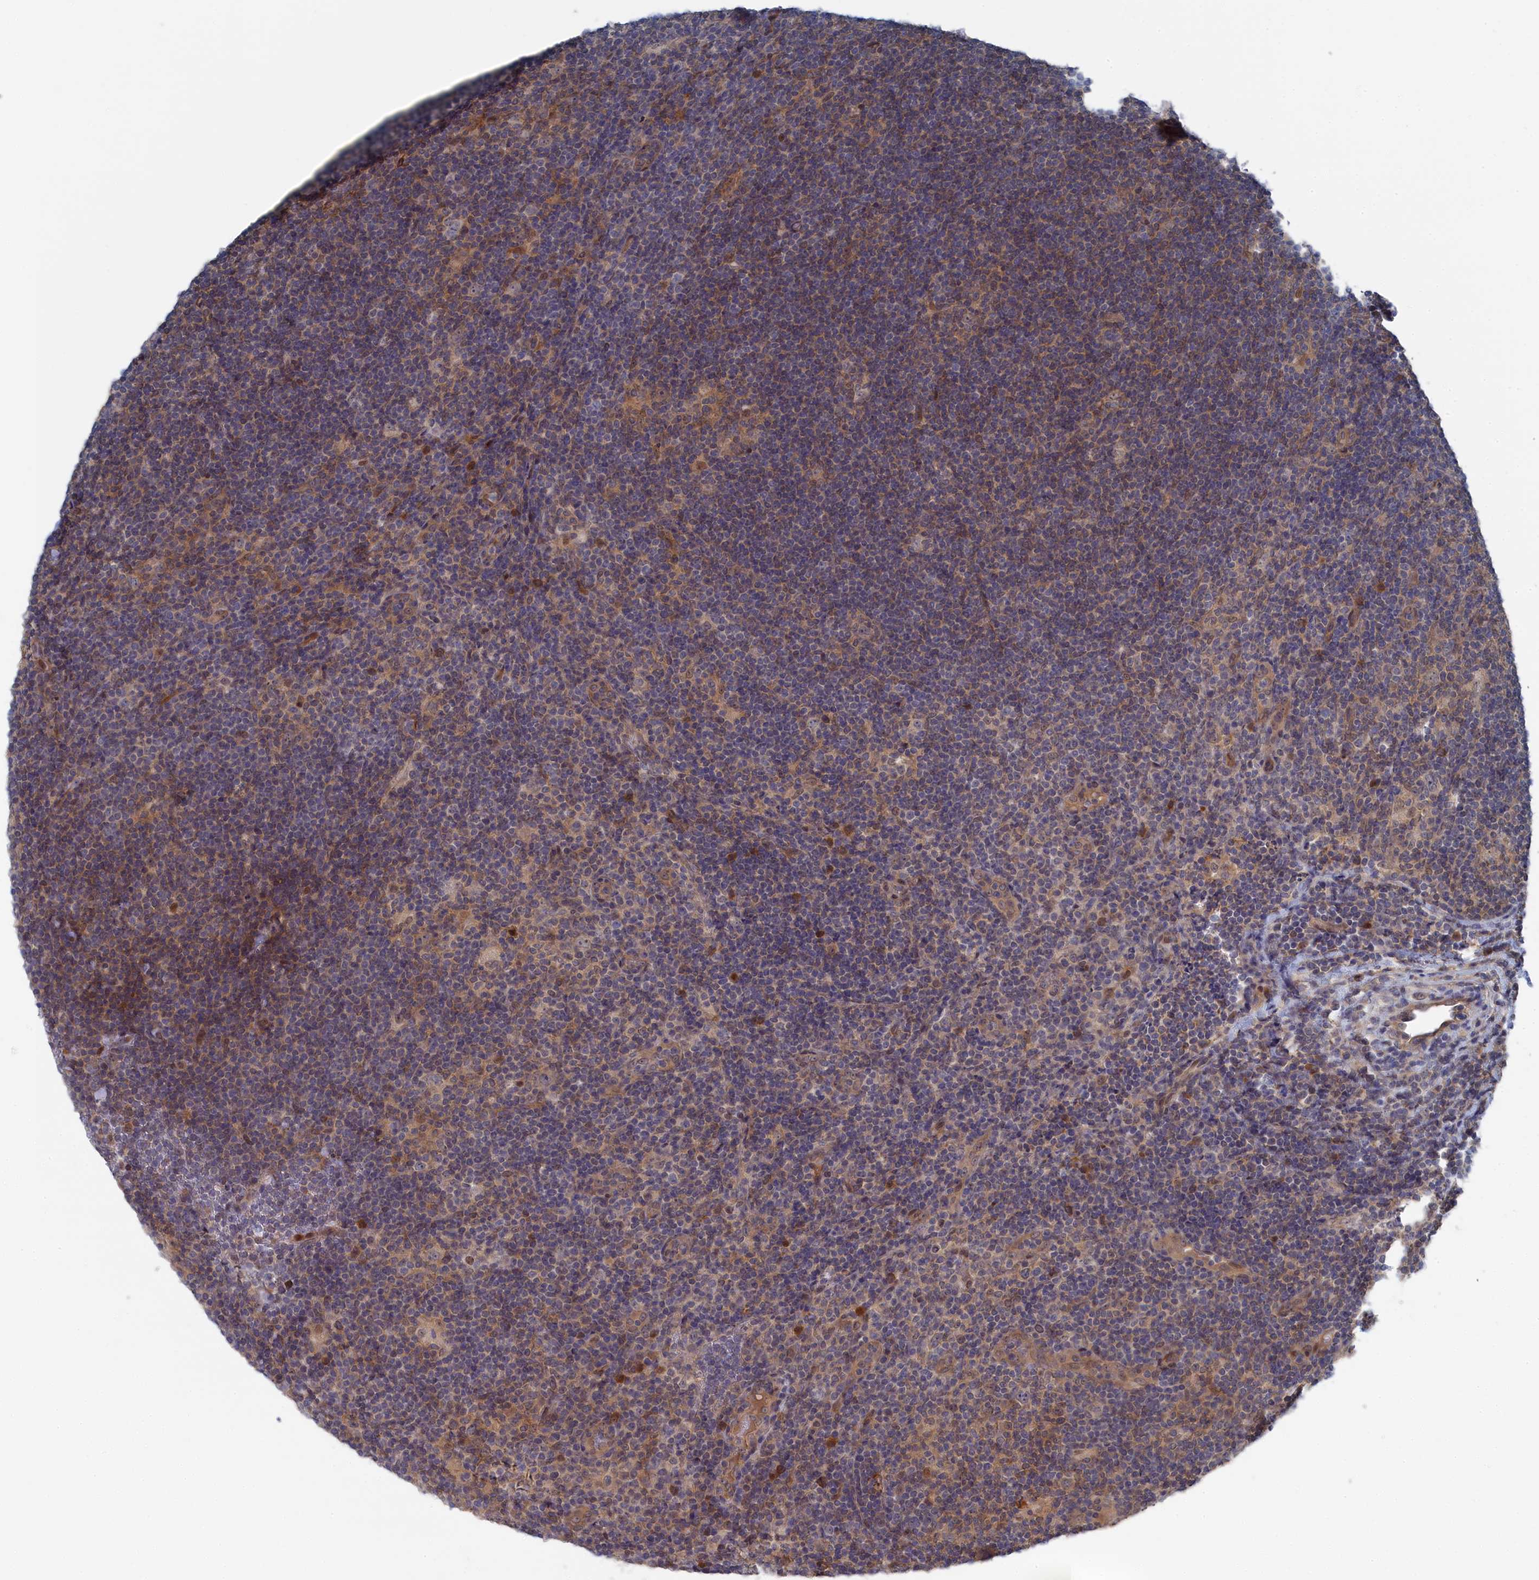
{"staining": {"intensity": "negative", "quantity": "none", "location": "none"}, "tissue": "lymphoma", "cell_type": "Tumor cells", "image_type": "cancer", "snomed": [{"axis": "morphology", "description": "Hodgkin's disease, NOS"}, {"axis": "topography", "description": "Lymph node"}], "caption": "The IHC image has no significant expression in tumor cells of lymphoma tissue.", "gene": "IRGQ", "patient": {"sex": "female", "age": 57}}